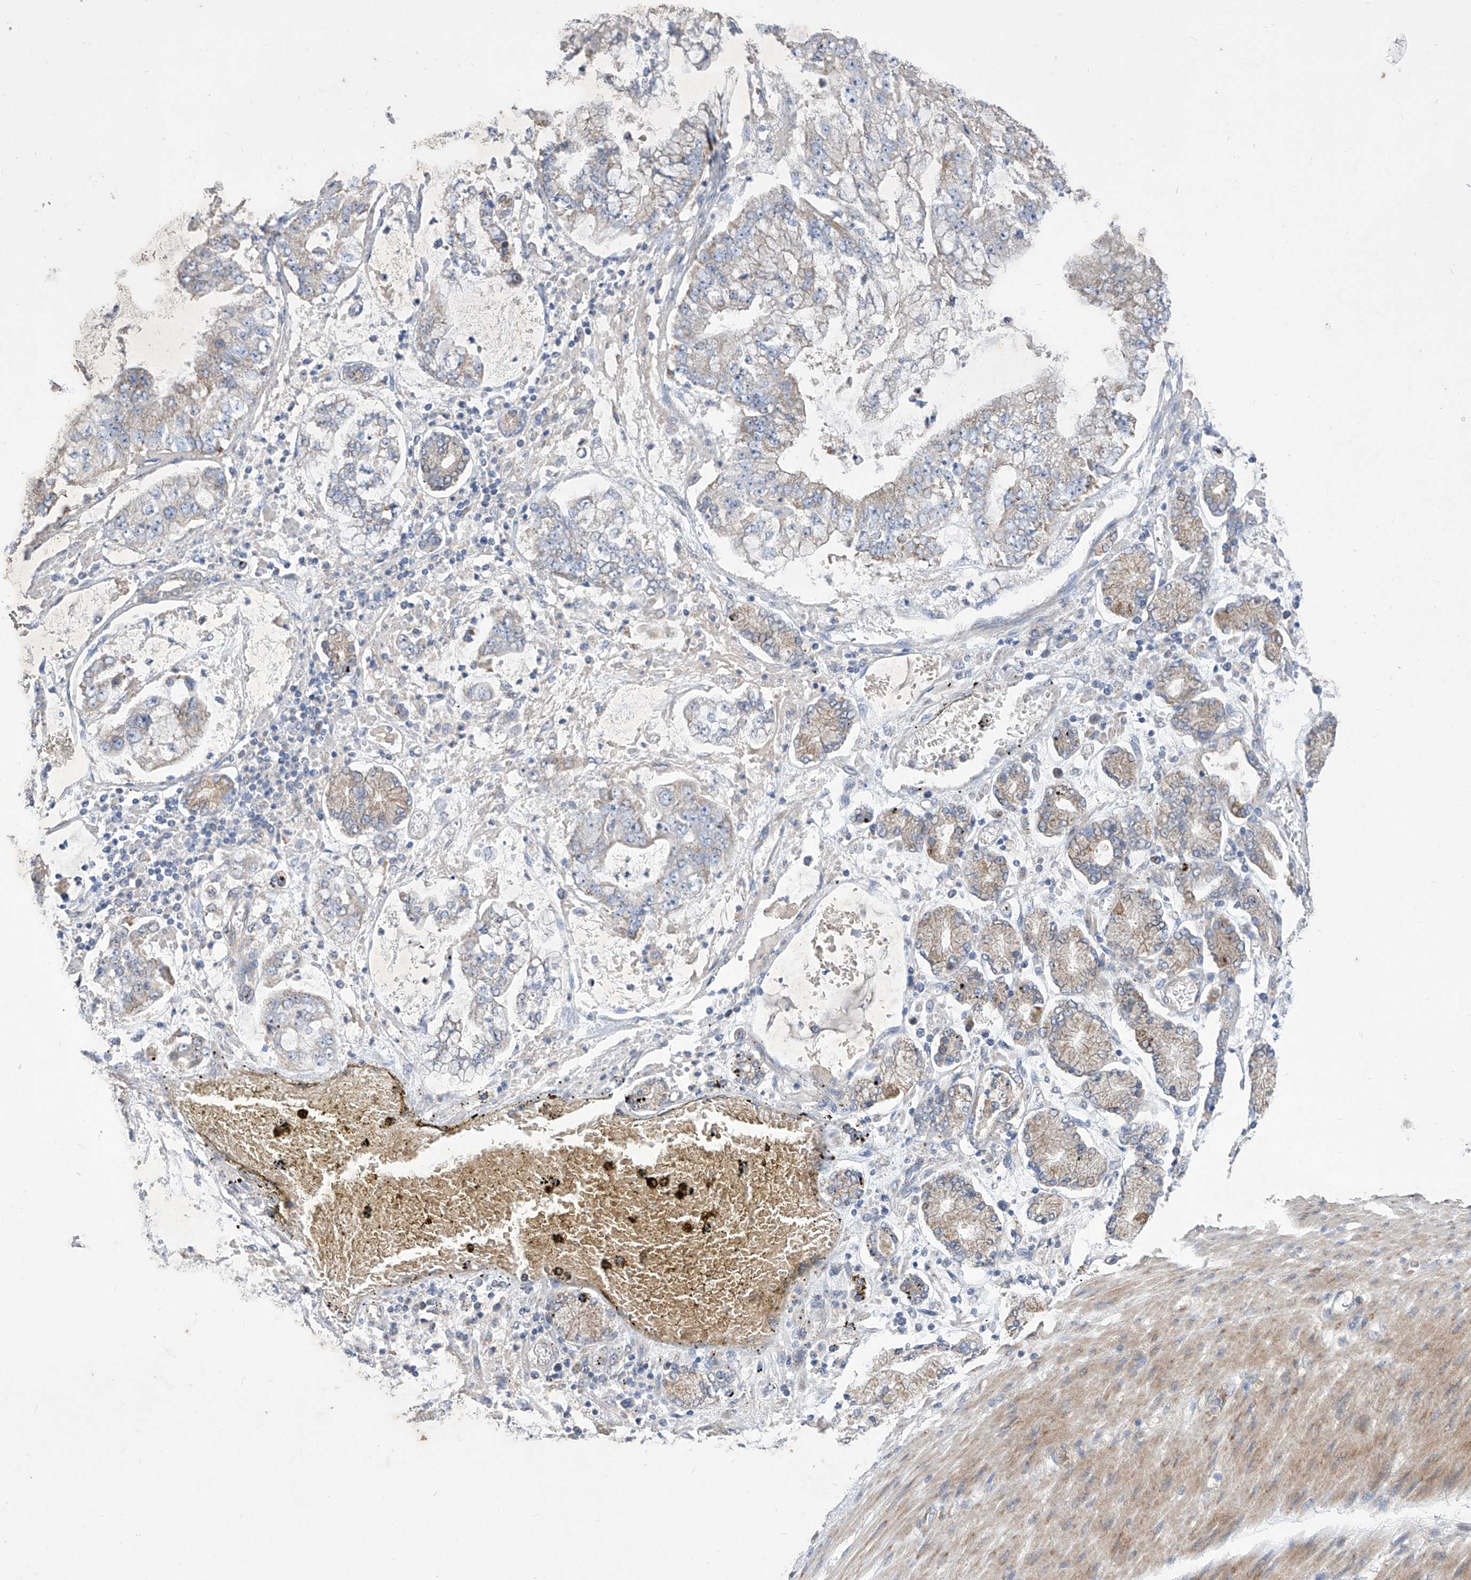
{"staining": {"intensity": "negative", "quantity": "none", "location": "none"}, "tissue": "stomach cancer", "cell_type": "Tumor cells", "image_type": "cancer", "snomed": [{"axis": "morphology", "description": "Adenocarcinoma, NOS"}, {"axis": "topography", "description": "Stomach"}], "caption": "The micrograph reveals no significant expression in tumor cells of stomach adenocarcinoma.", "gene": "COQ3", "patient": {"sex": "male", "age": 76}}